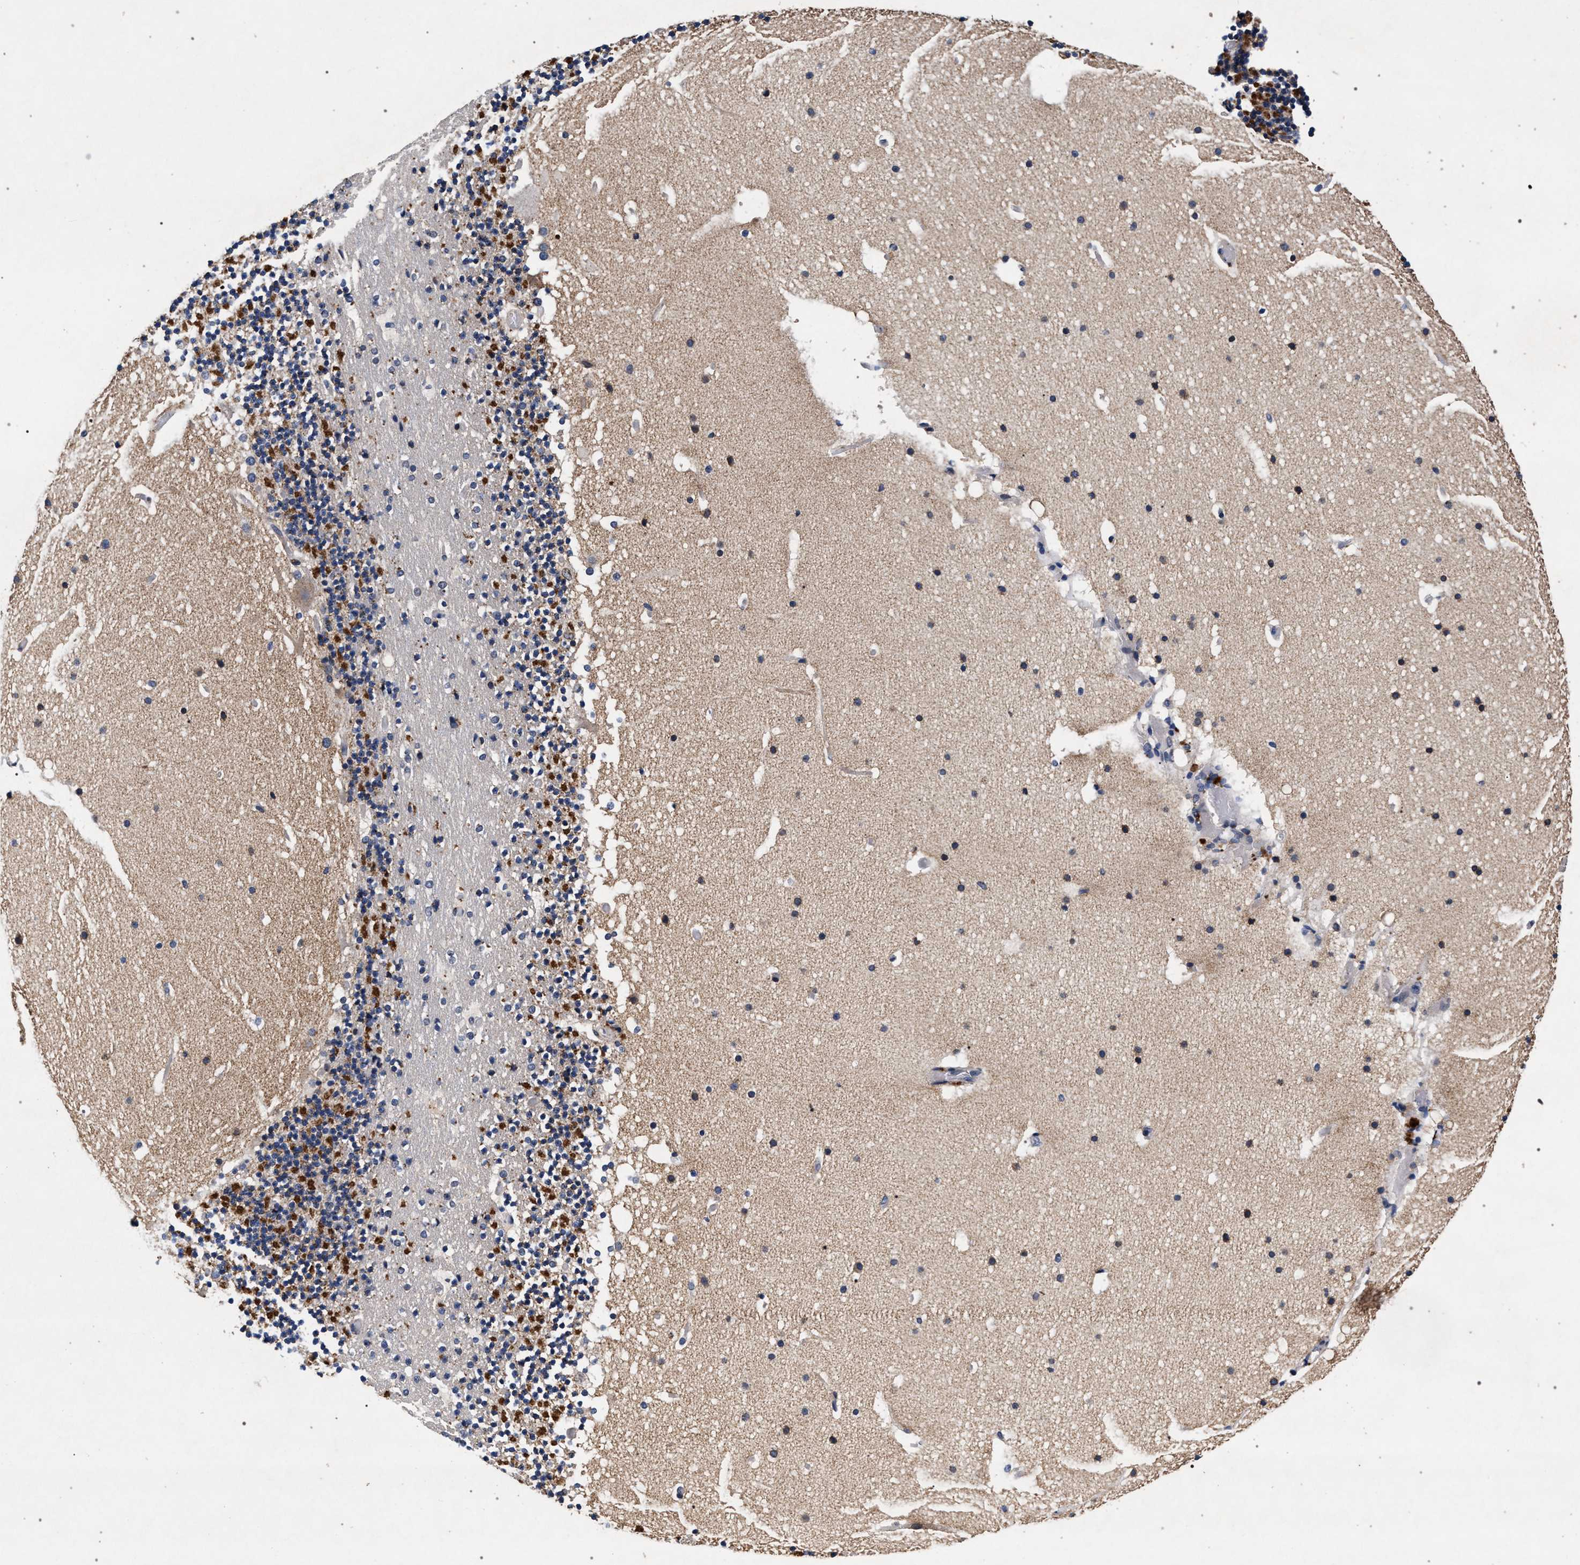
{"staining": {"intensity": "moderate", "quantity": "25%-75%", "location": "cytoplasmic/membranous"}, "tissue": "cerebellum", "cell_type": "Cells in granular layer", "image_type": "normal", "snomed": [{"axis": "morphology", "description": "Normal tissue, NOS"}, {"axis": "topography", "description": "Cerebellum"}], "caption": "Brown immunohistochemical staining in unremarkable cerebellum exhibits moderate cytoplasmic/membranous staining in about 25%-75% of cells in granular layer.", "gene": "NEK7", "patient": {"sex": "male", "age": 57}}